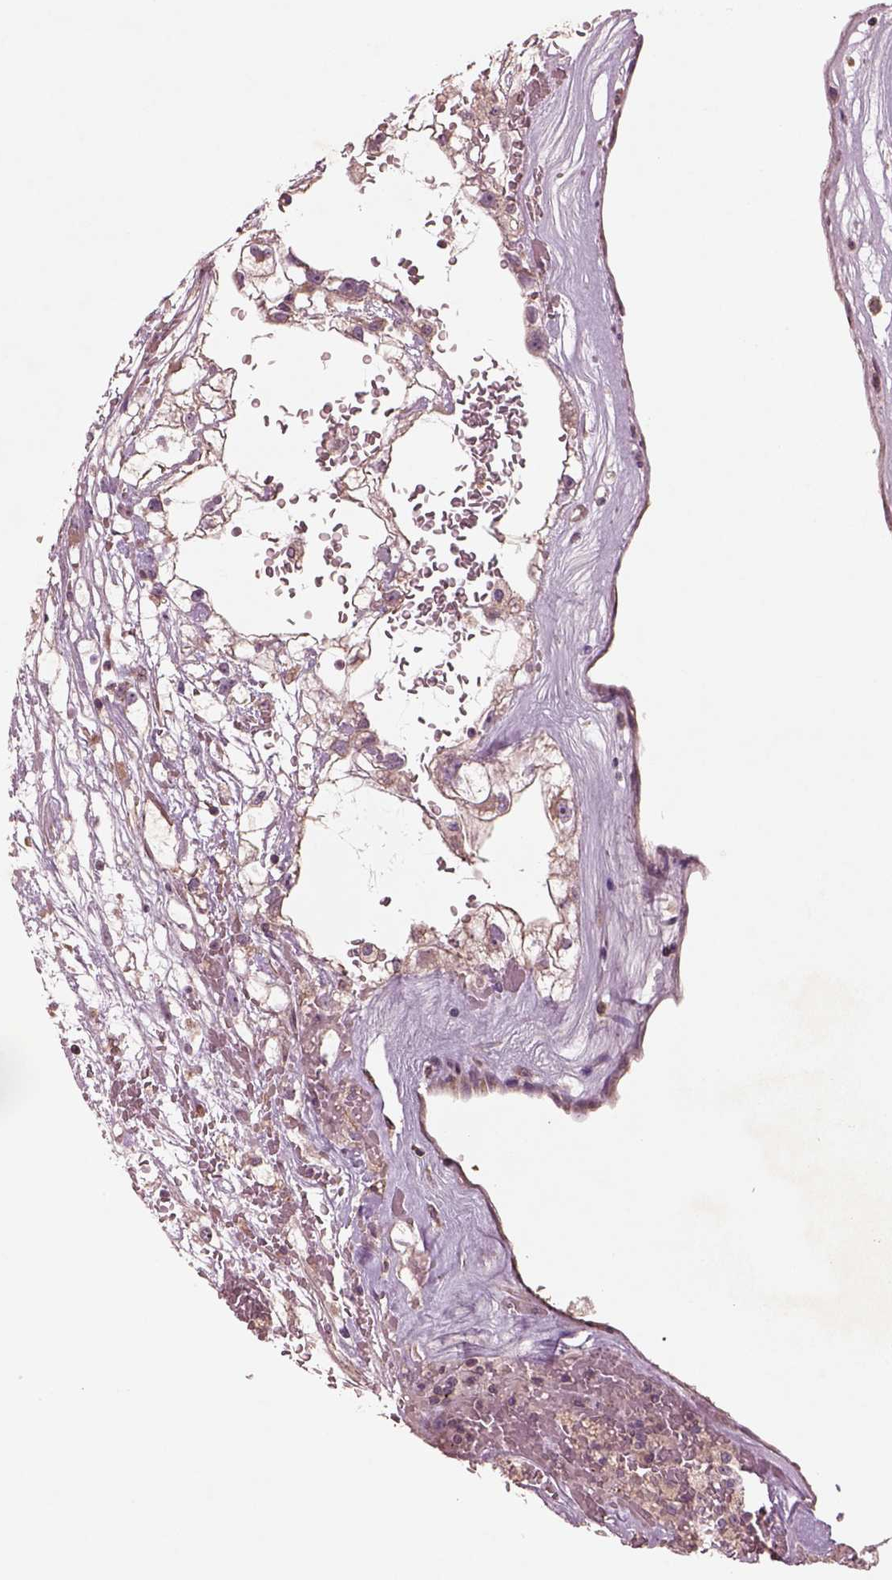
{"staining": {"intensity": "negative", "quantity": "none", "location": "none"}, "tissue": "renal cancer", "cell_type": "Tumor cells", "image_type": "cancer", "snomed": [{"axis": "morphology", "description": "Adenocarcinoma, NOS"}, {"axis": "topography", "description": "Kidney"}], "caption": "A photomicrograph of human renal cancer is negative for staining in tumor cells.", "gene": "SLC25A5", "patient": {"sex": "male", "age": 59}}